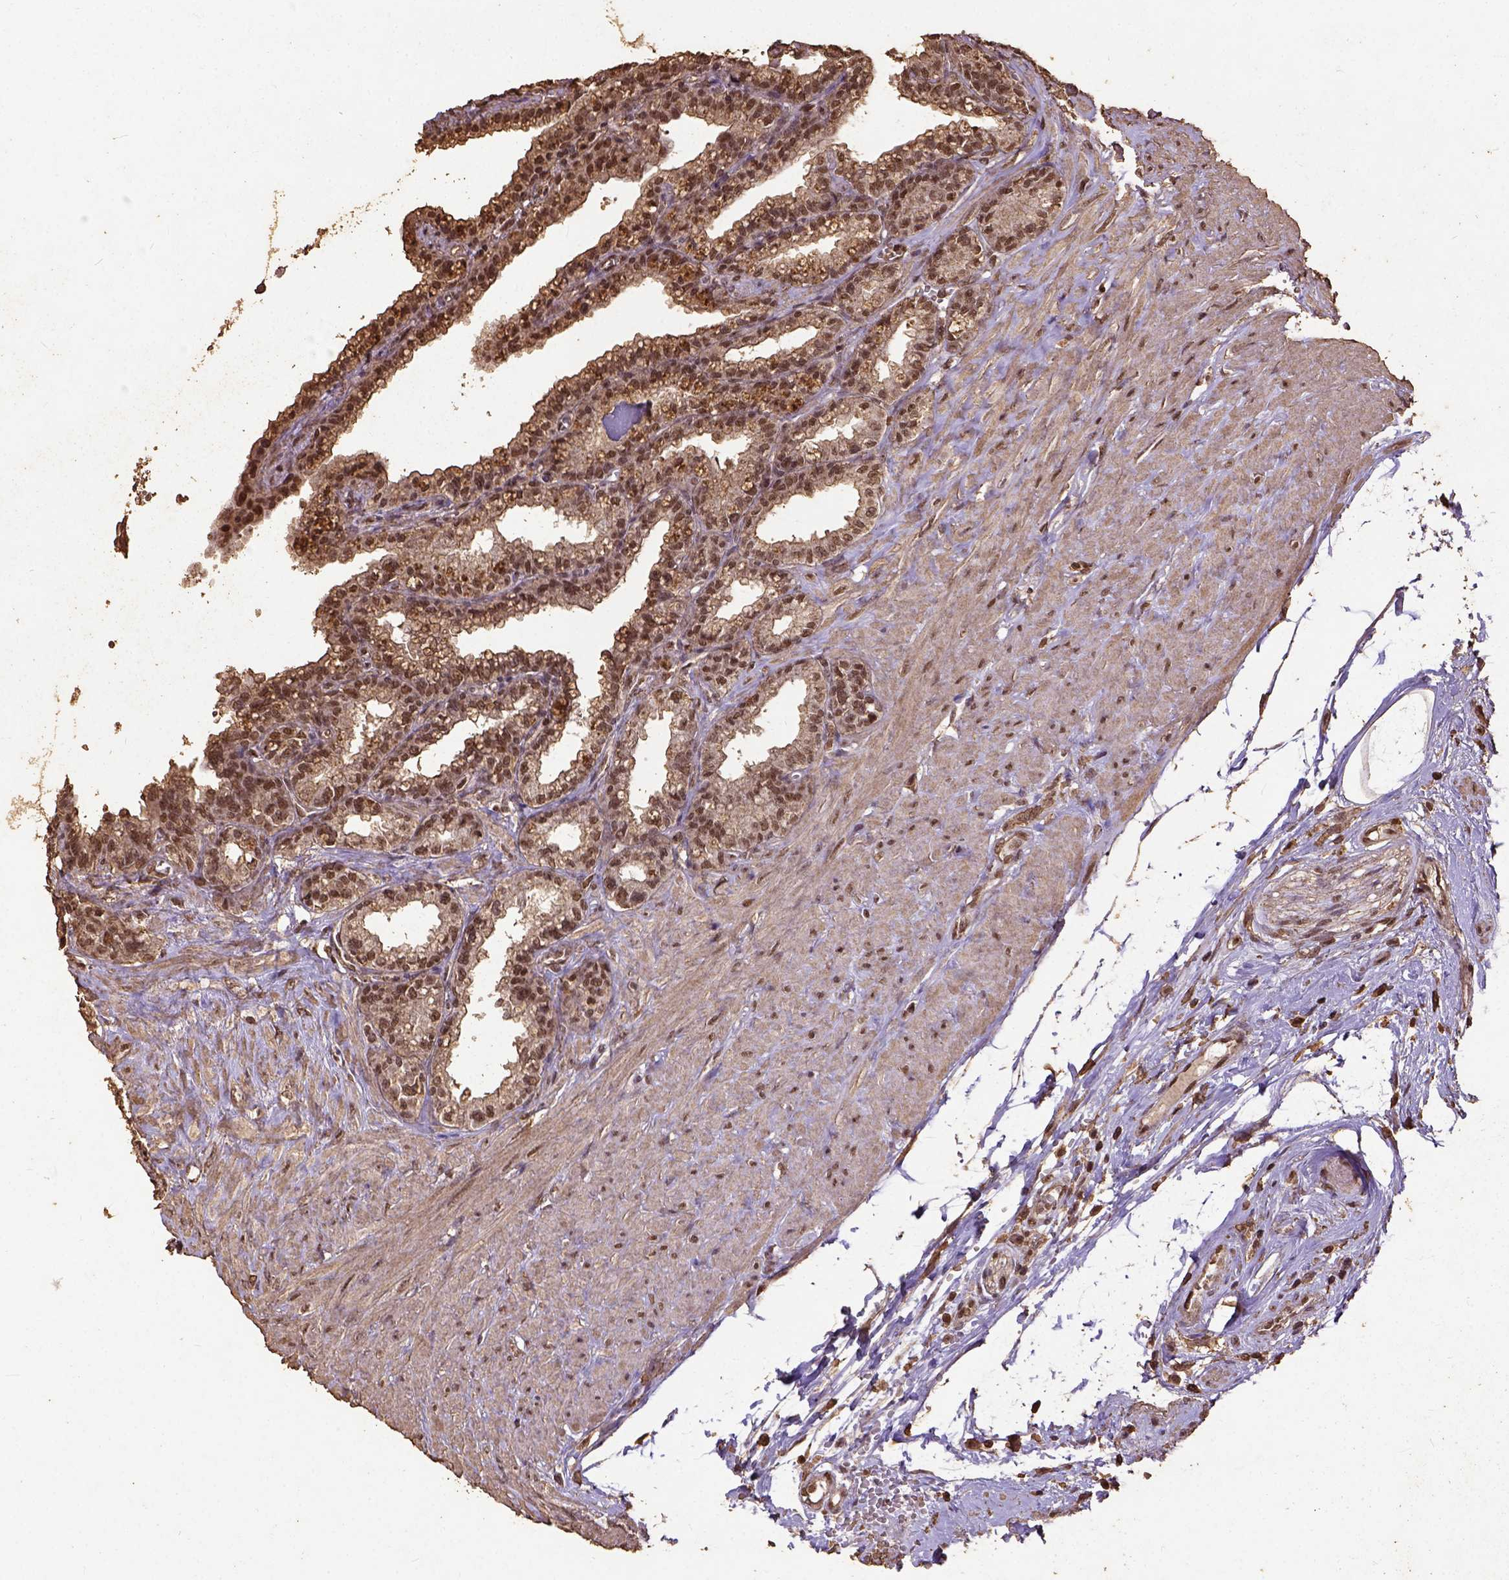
{"staining": {"intensity": "moderate", "quantity": ">75%", "location": "cytoplasmic/membranous,nuclear"}, "tissue": "seminal vesicle", "cell_type": "Glandular cells", "image_type": "normal", "snomed": [{"axis": "morphology", "description": "Normal tissue, NOS"}, {"axis": "morphology", "description": "Urothelial carcinoma, NOS"}, {"axis": "topography", "description": "Urinary bladder"}, {"axis": "topography", "description": "Seminal veicle"}], "caption": "Unremarkable seminal vesicle demonstrates moderate cytoplasmic/membranous,nuclear positivity in approximately >75% of glandular cells, visualized by immunohistochemistry.", "gene": "NACC1", "patient": {"sex": "male", "age": 76}}